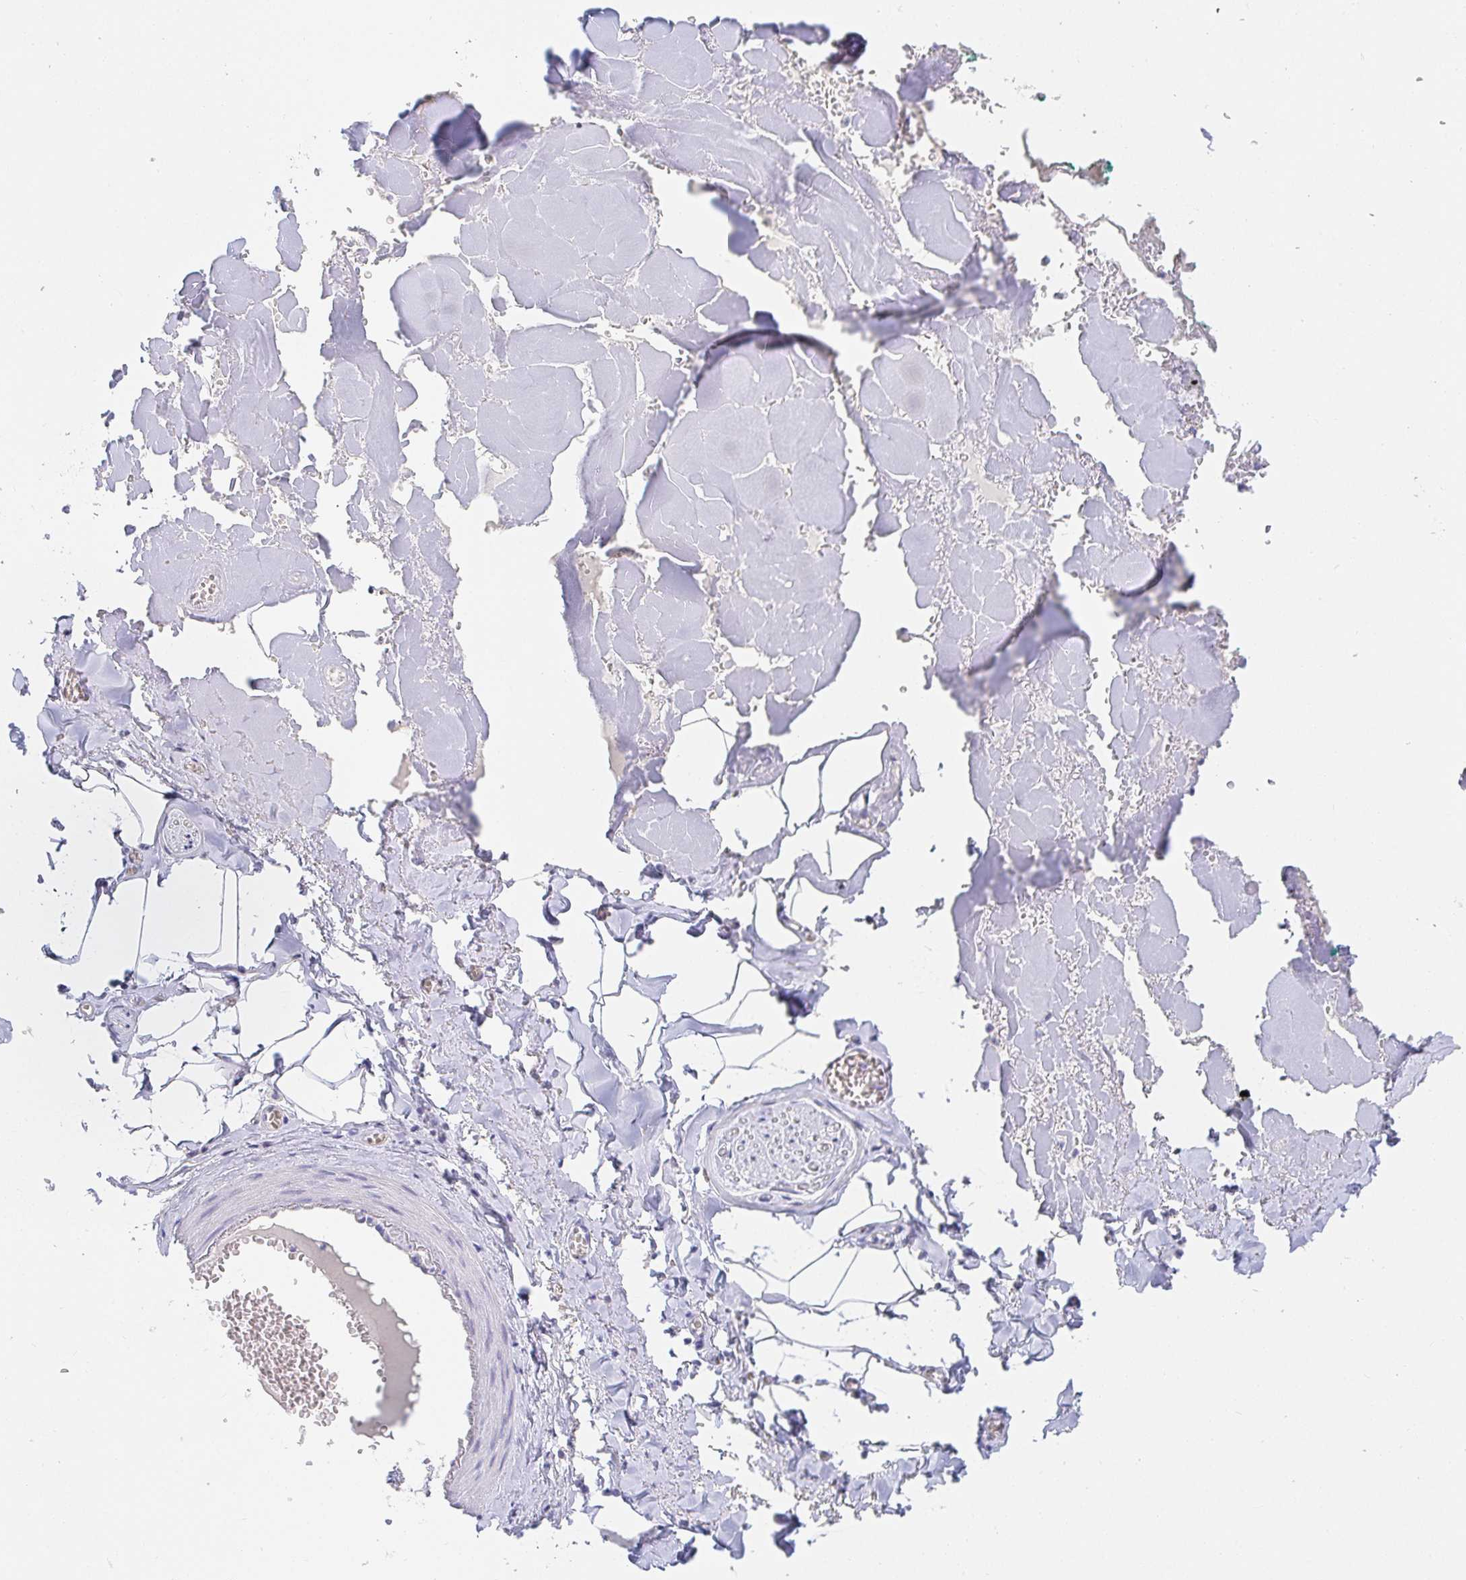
{"staining": {"intensity": "negative", "quantity": "none", "location": "none"}, "tissue": "adipose tissue", "cell_type": "Adipocytes", "image_type": "normal", "snomed": [{"axis": "morphology", "description": "Normal tissue, NOS"}, {"axis": "topography", "description": "Vulva"}, {"axis": "topography", "description": "Peripheral nerve tissue"}], "caption": "IHC of unremarkable human adipose tissue exhibits no expression in adipocytes. (DAB (3,3'-diaminobenzidine) immunohistochemistry, high magnification).", "gene": "PDE6B", "patient": {"sex": "female", "age": 66}}